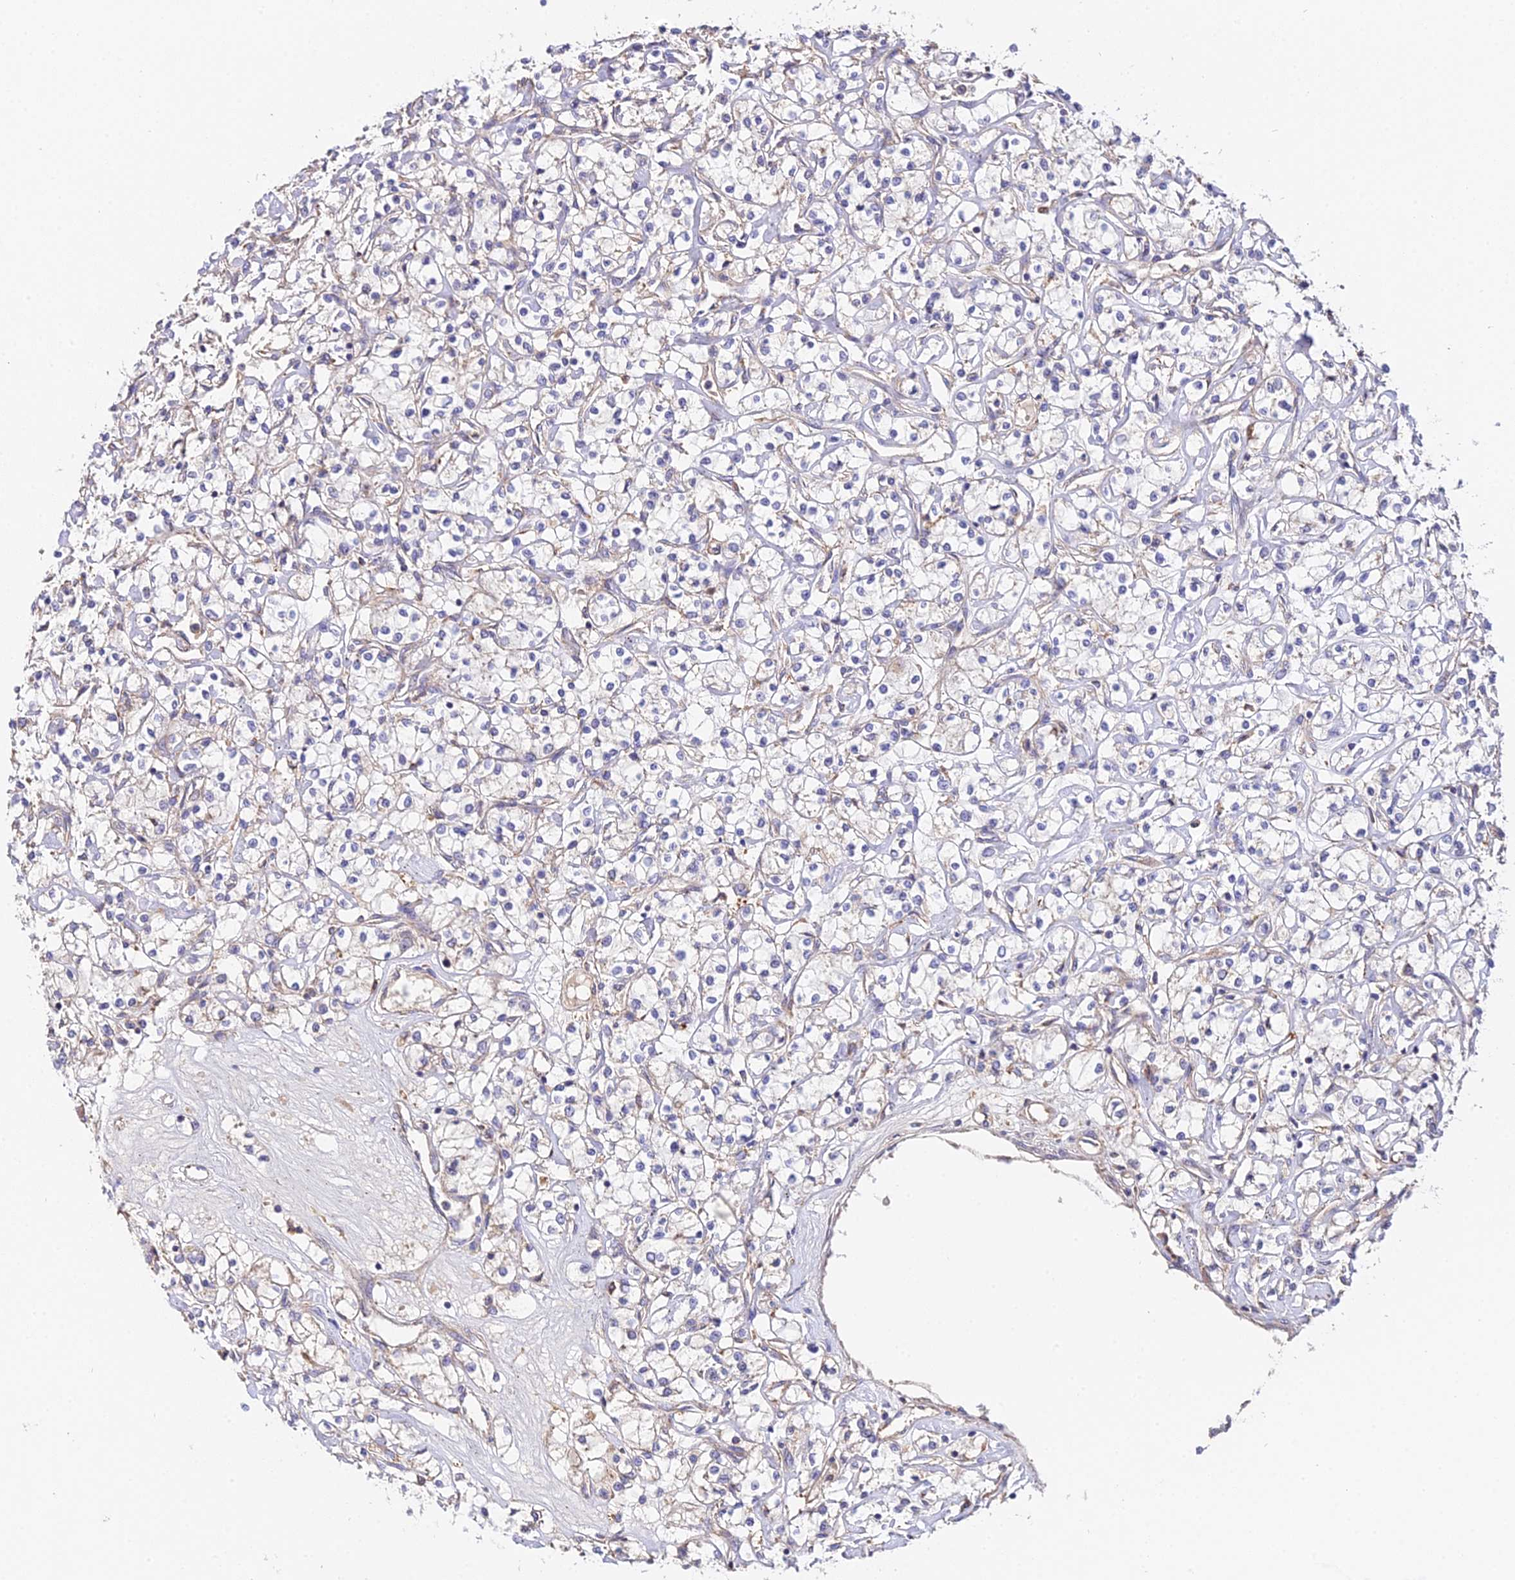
{"staining": {"intensity": "negative", "quantity": "none", "location": "none"}, "tissue": "renal cancer", "cell_type": "Tumor cells", "image_type": "cancer", "snomed": [{"axis": "morphology", "description": "Adenocarcinoma, NOS"}, {"axis": "topography", "description": "Kidney"}], "caption": "This is a micrograph of immunohistochemistry staining of renal cancer (adenocarcinoma), which shows no staining in tumor cells.", "gene": "ZBED8", "patient": {"sex": "female", "age": 59}}